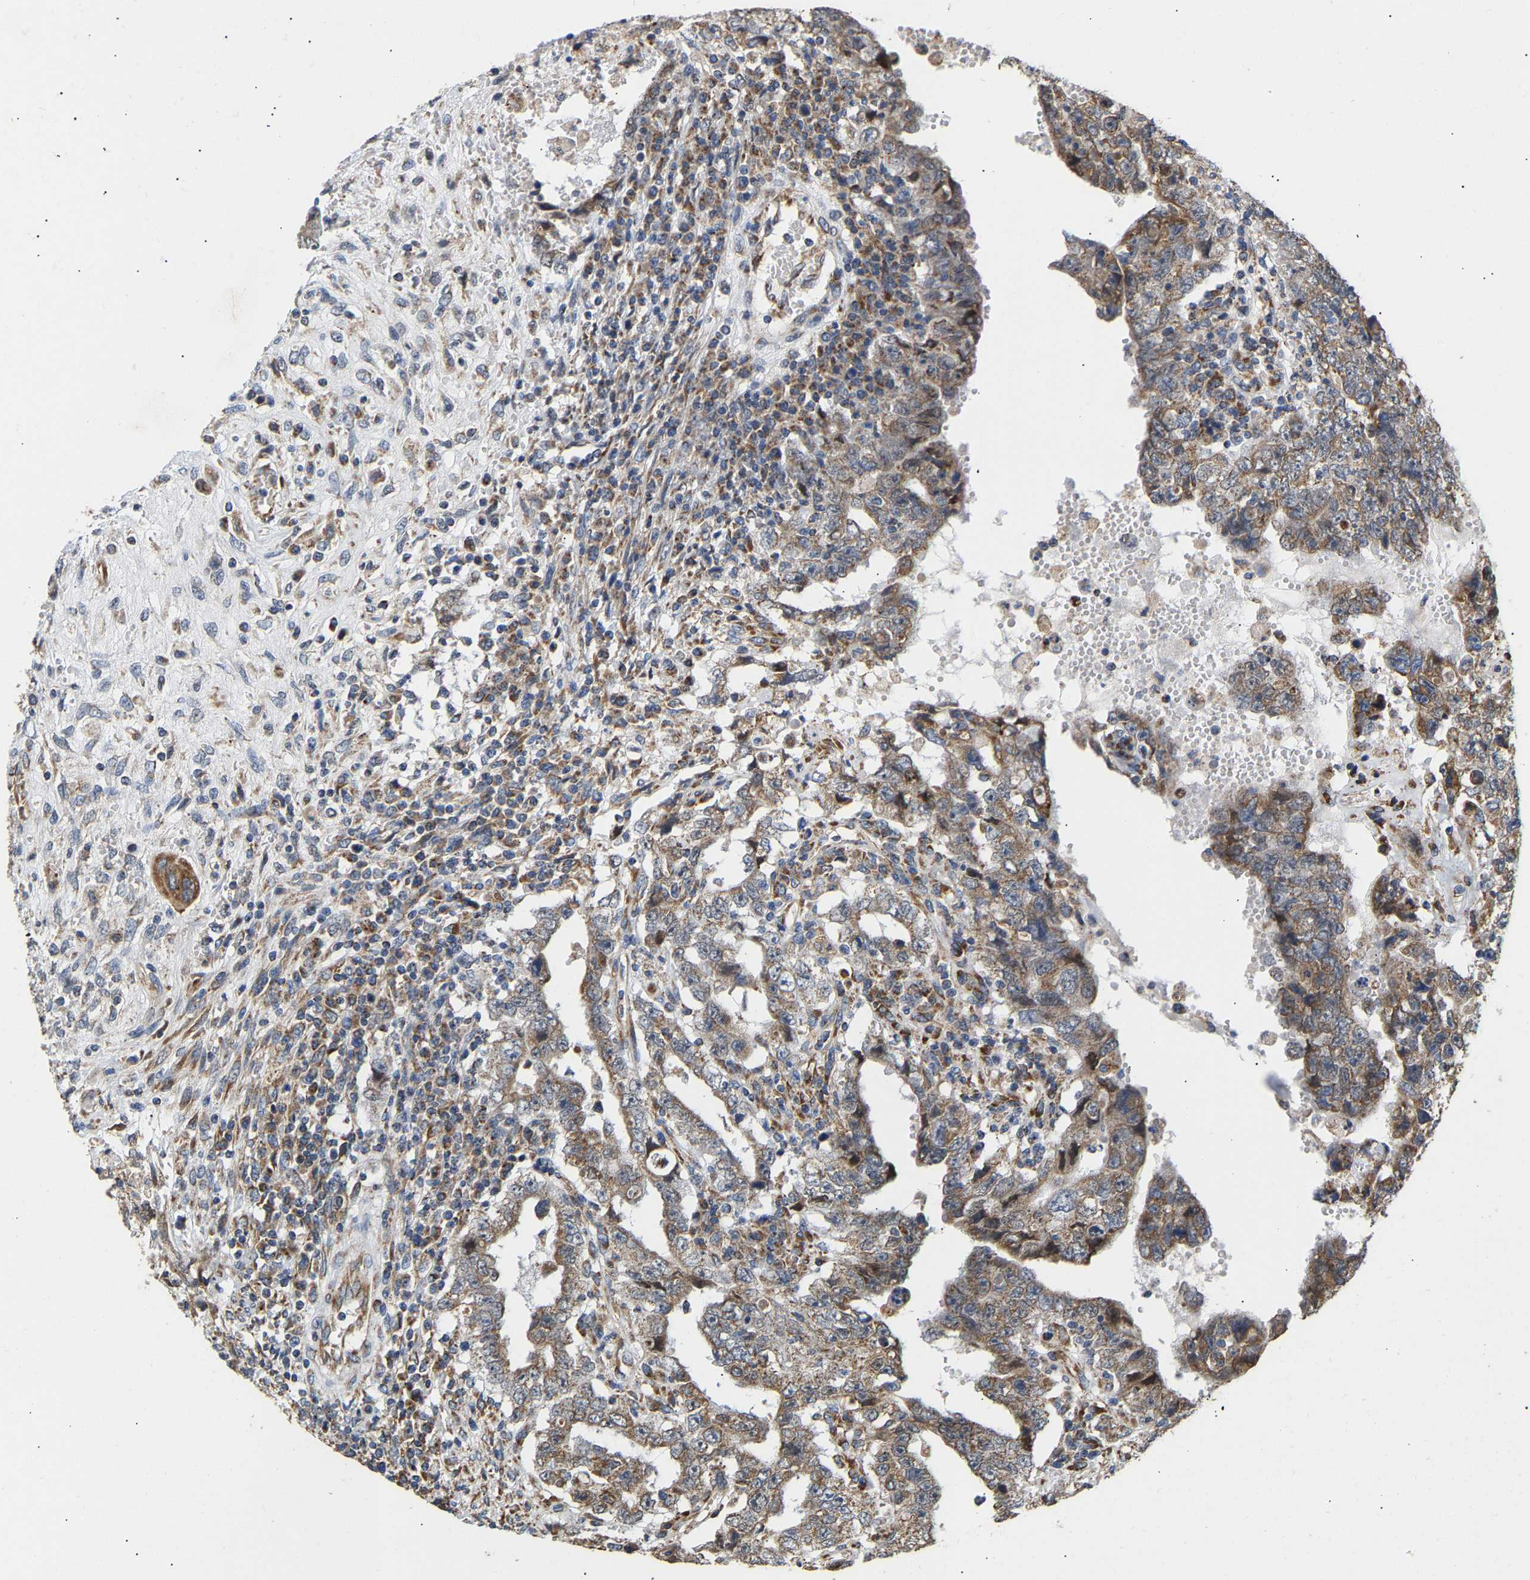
{"staining": {"intensity": "weak", "quantity": "25%-75%", "location": "cytoplasmic/membranous"}, "tissue": "testis cancer", "cell_type": "Tumor cells", "image_type": "cancer", "snomed": [{"axis": "morphology", "description": "Carcinoma, Embryonal, NOS"}, {"axis": "topography", "description": "Testis"}], "caption": "Testis embryonal carcinoma was stained to show a protein in brown. There is low levels of weak cytoplasmic/membranous staining in approximately 25%-75% of tumor cells.", "gene": "TMEM168", "patient": {"sex": "male", "age": 26}}